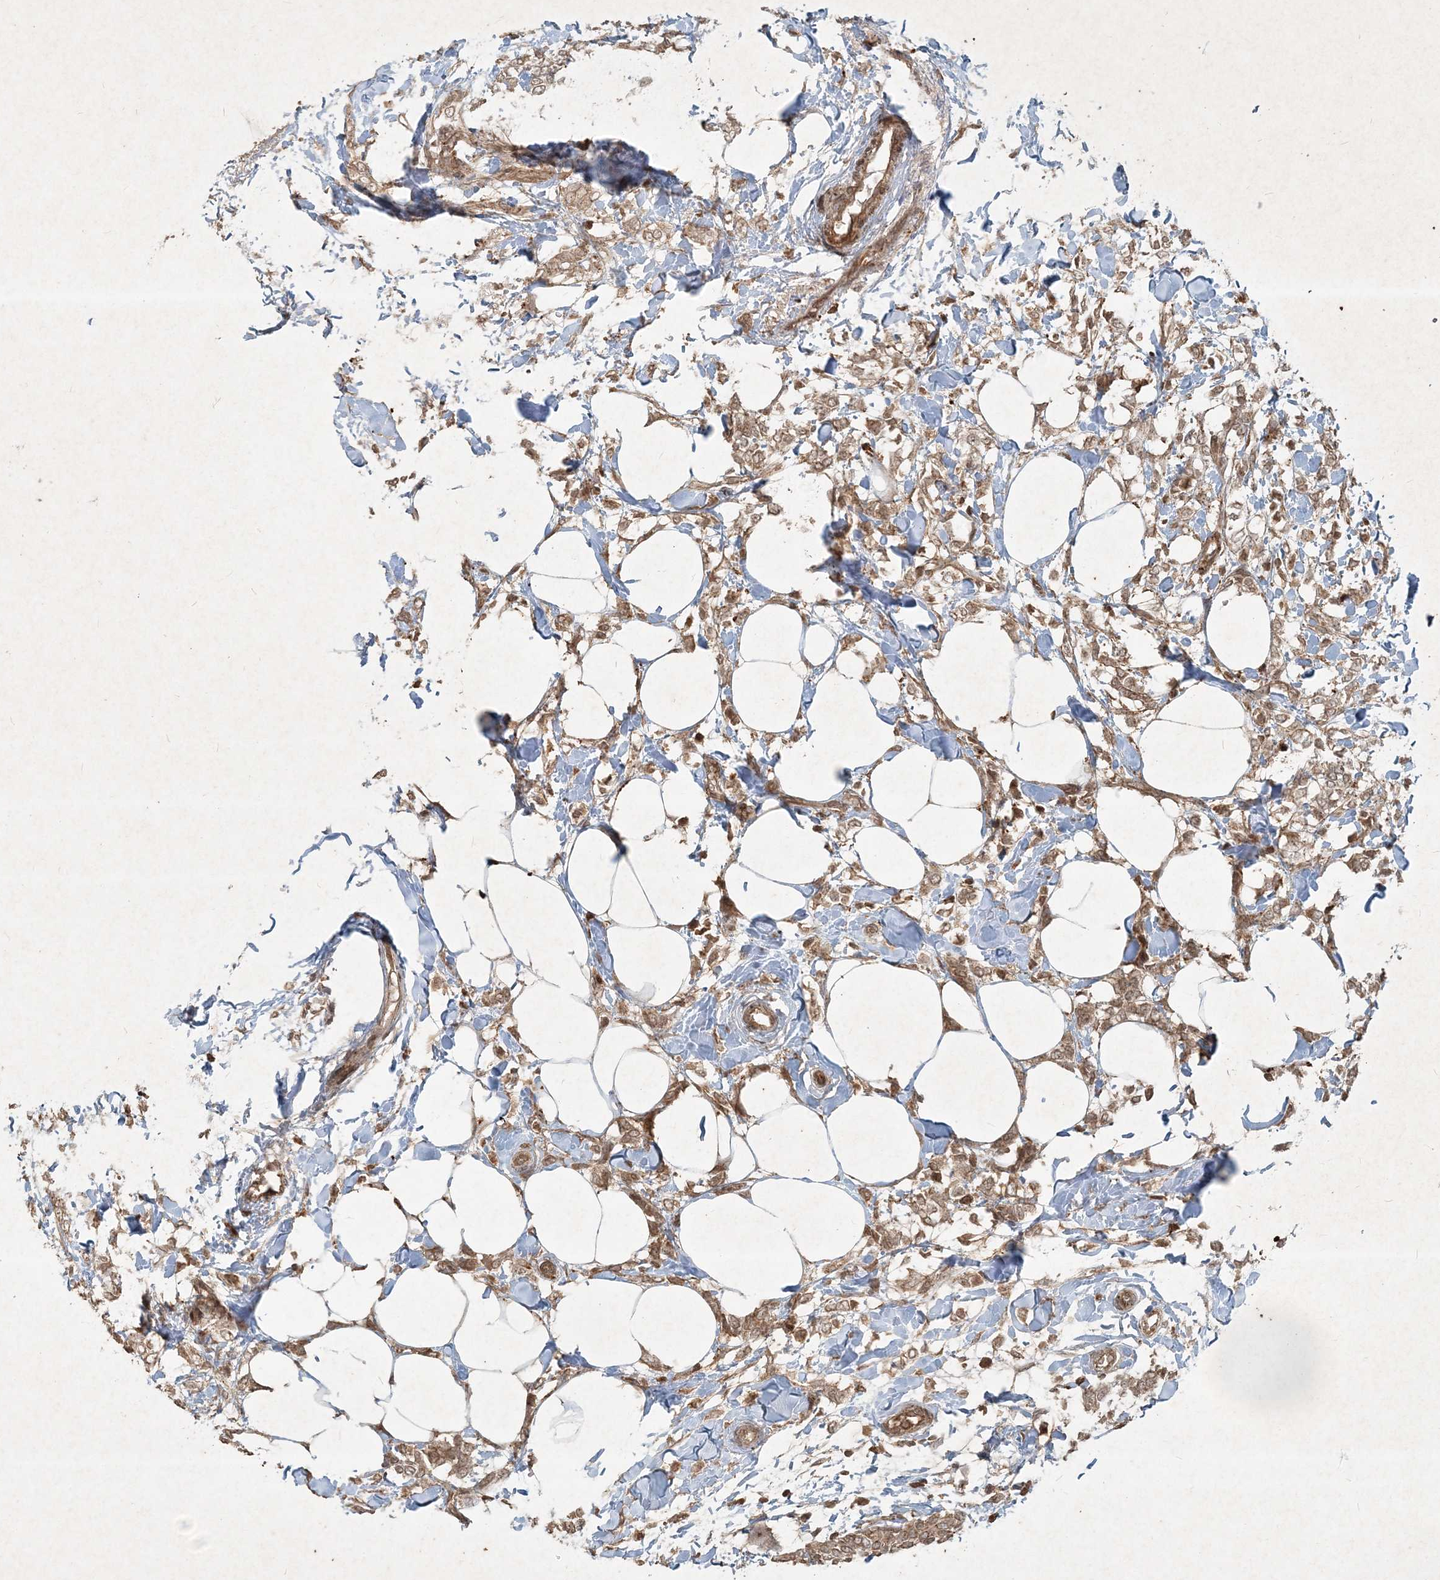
{"staining": {"intensity": "weak", "quantity": ">75%", "location": "cytoplasmic/membranous"}, "tissue": "breast cancer", "cell_type": "Tumor cells", "image_type": "cancer", "snomed": [{"axis": "morphology", "description": "Lobular carcinoma, in situ"}, {"axis": "morphology", "description": "Lobular carcinoma"}, {"axis": "topography", "description": "Breast"}], "caption": "A histopathology image showing weak cytoplasmic/membranous expression in about >75% of tumor cells in lobular carcinoma in situ (breast), as visualized by brown immunohistochemical staining.", "gene": "NARS1", "patient": {"sex": "female", "age": 41}}